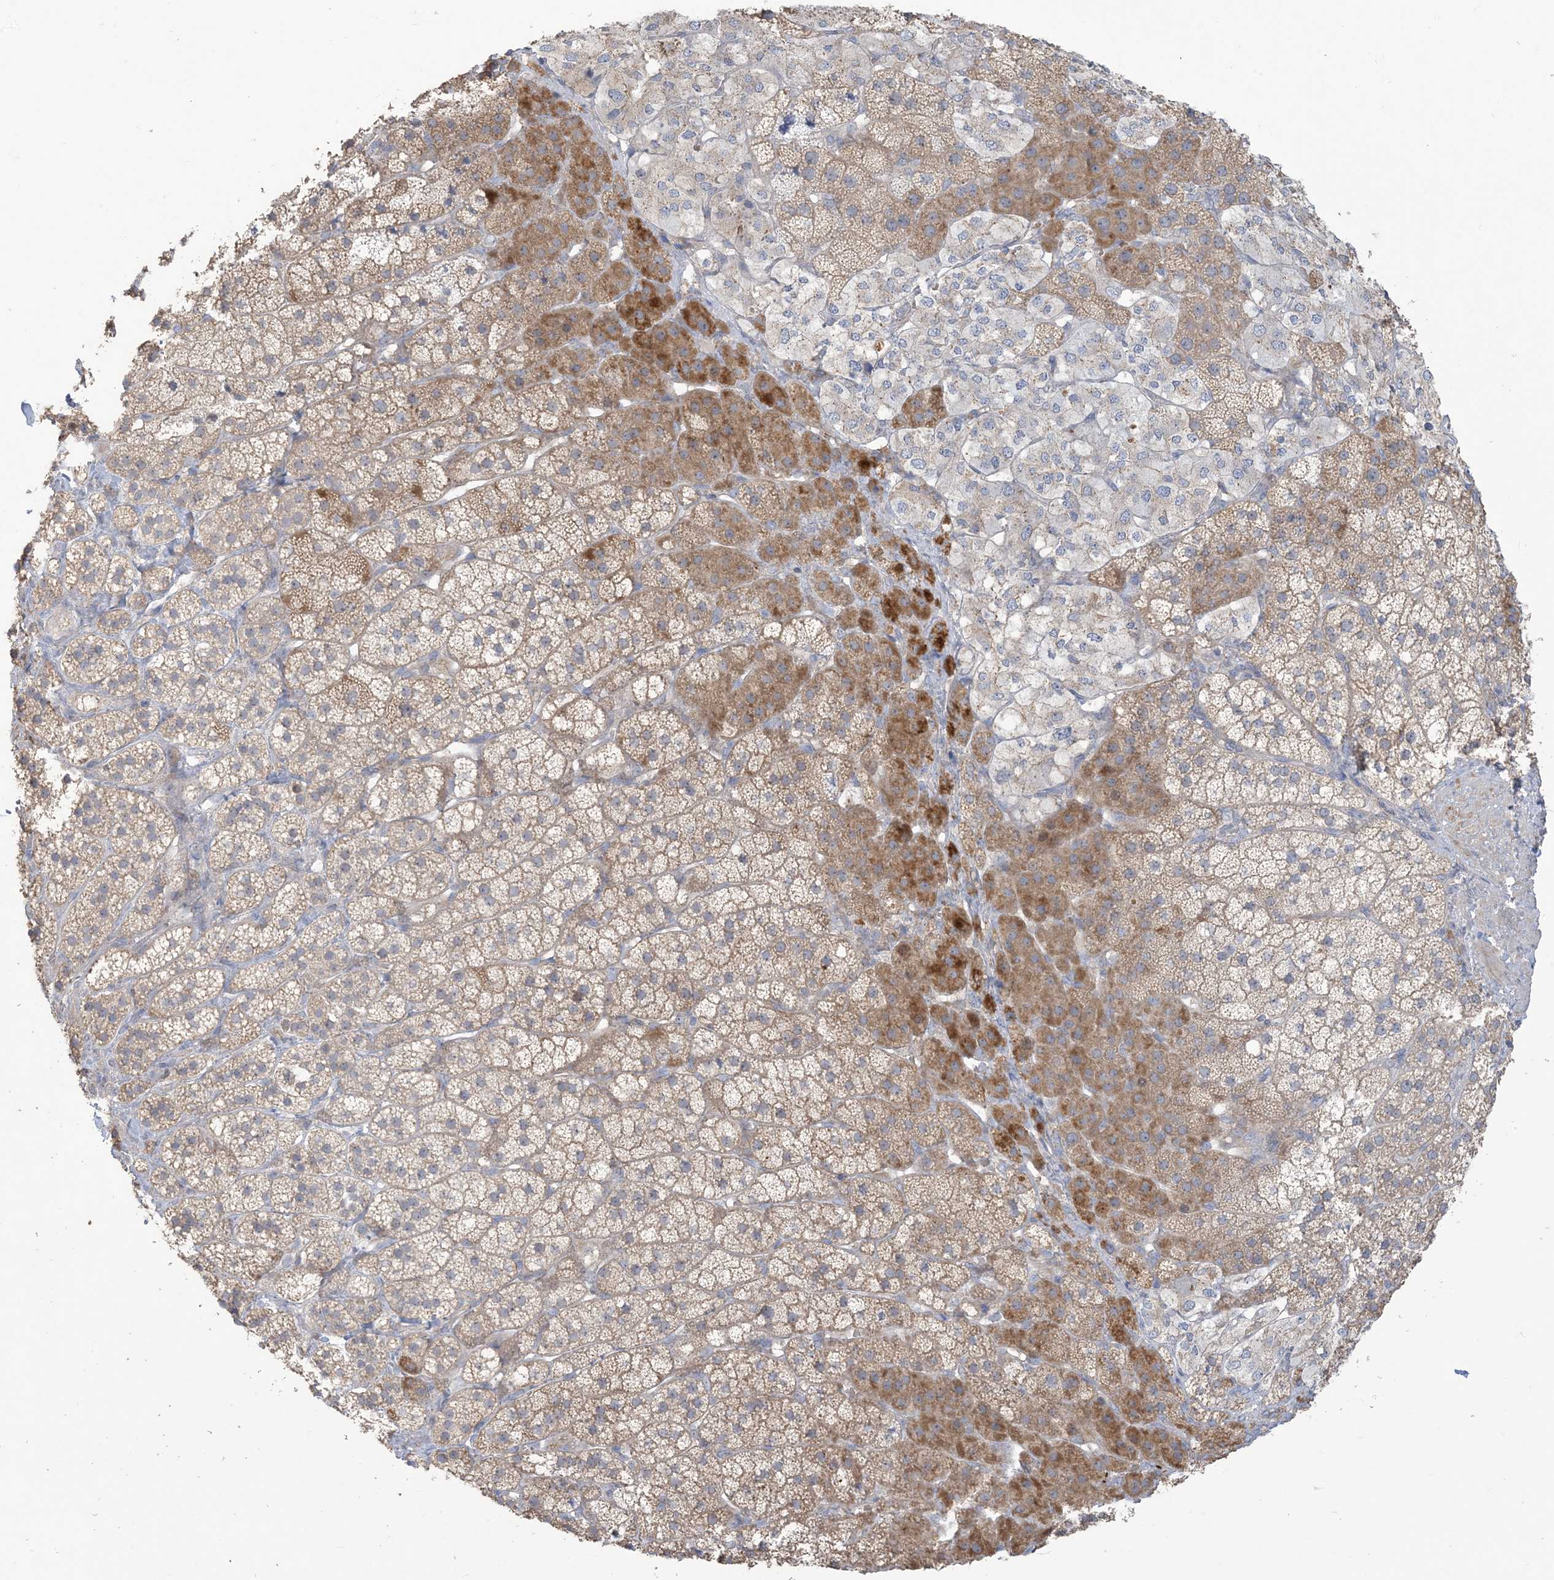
{"staining": {"intensity": "moderate", "quantity": "25%-75%", "location": "cytoplasmic/membranous"}, "tissue": "adrenal gland", "cell_type": "Glandular cells", "image_type": "normal", "snomed": [{"axis": "morphology", "description": "Normal tissue, NOS"}, {"axis": "topography", "description": "Adrenal gland"}], "caption": "Glandular cells display medium levels of moderate cytoplasmic/membranous expression in about 25%-75% of cells in normal adrenal gland.", "gene": "KLHL18", "patient": {"sex": "female", "age": 44}}